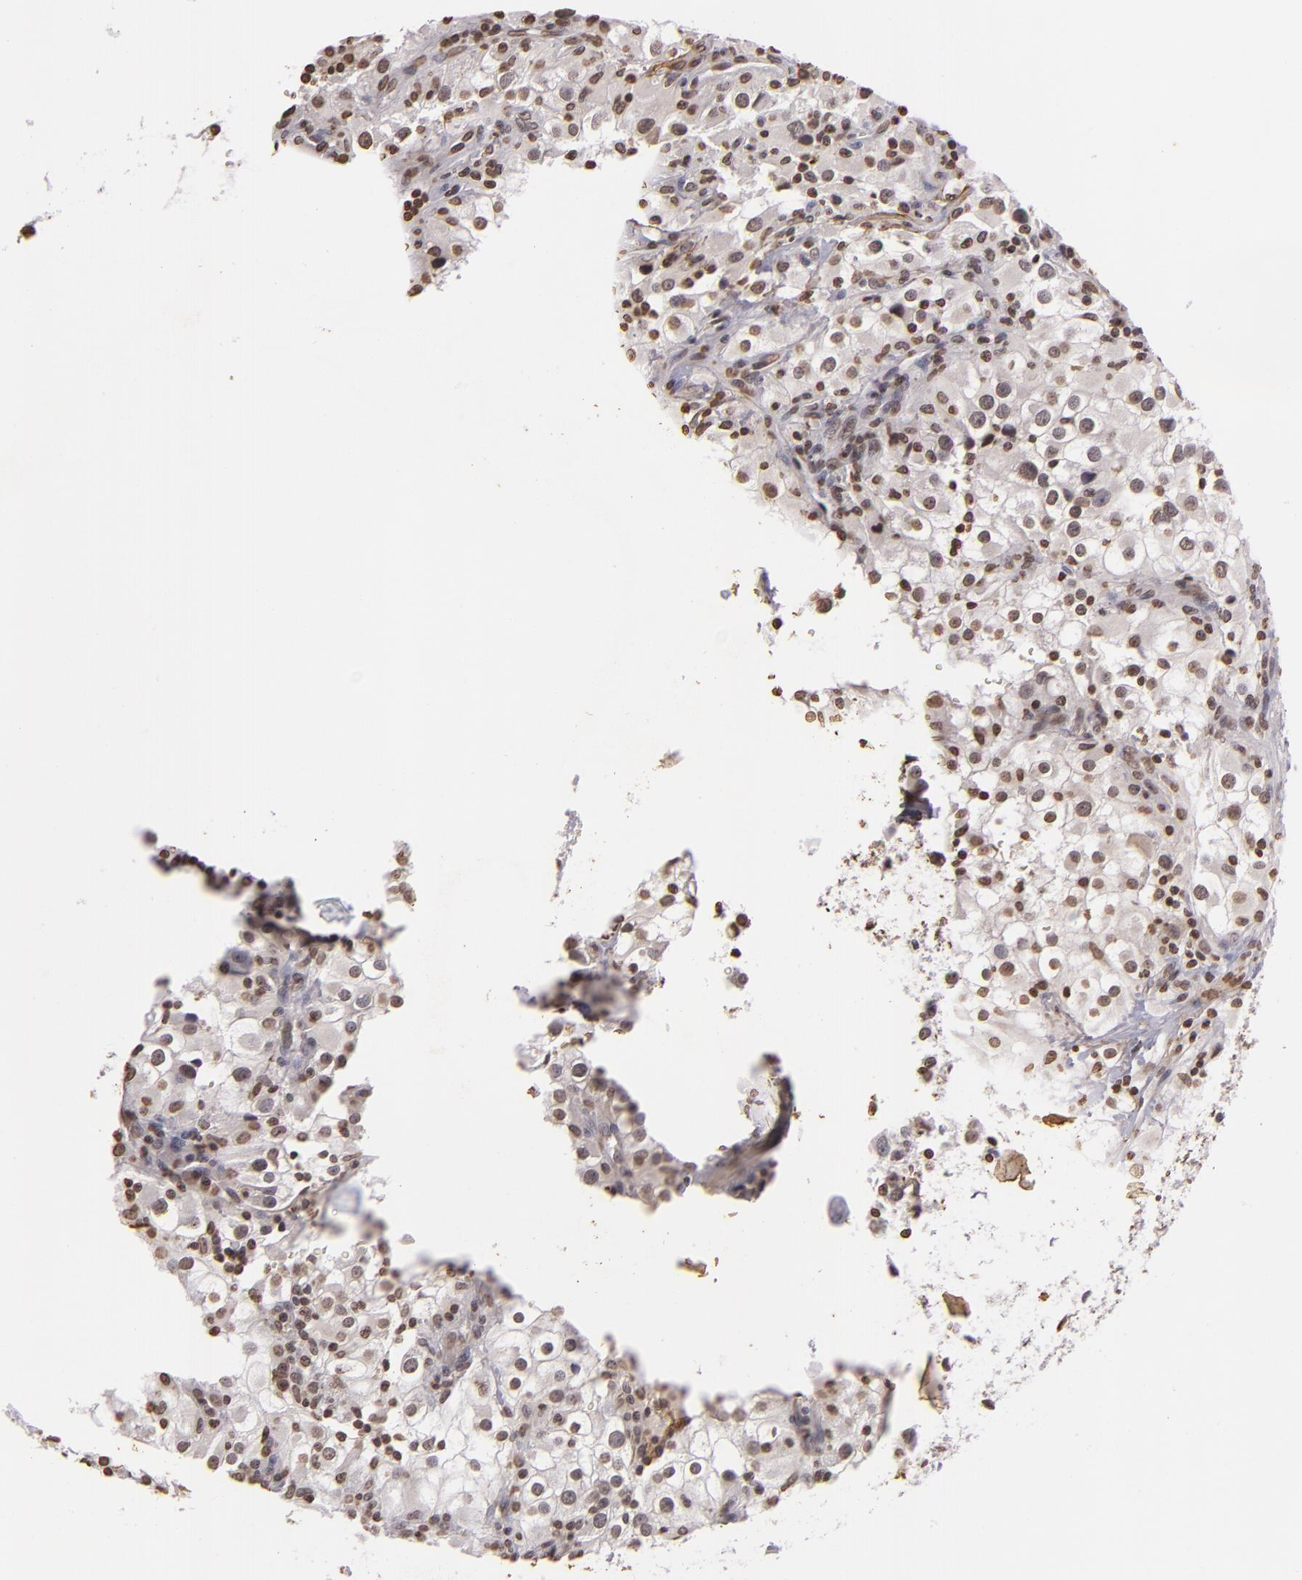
{"staining": {"intensity": "weak", "quantity": ">75%", "location": "nuclear"}, "tissue": "renal cancer", "cell_type": "Tumor cells", "image_type": "cancer", "snomed": [{"axis": "morphology", "description": "Adenocarcinoma, NOS"}, {"axis": "topography", "description": "Kidney"}], "caption": "Protein analysis of adenocarcinoma (renal) tissue displays weak nuclear staining in about >75% of tumor cells.", "gene": "THRB", "patient": {"sex": "female", "age": 52}}